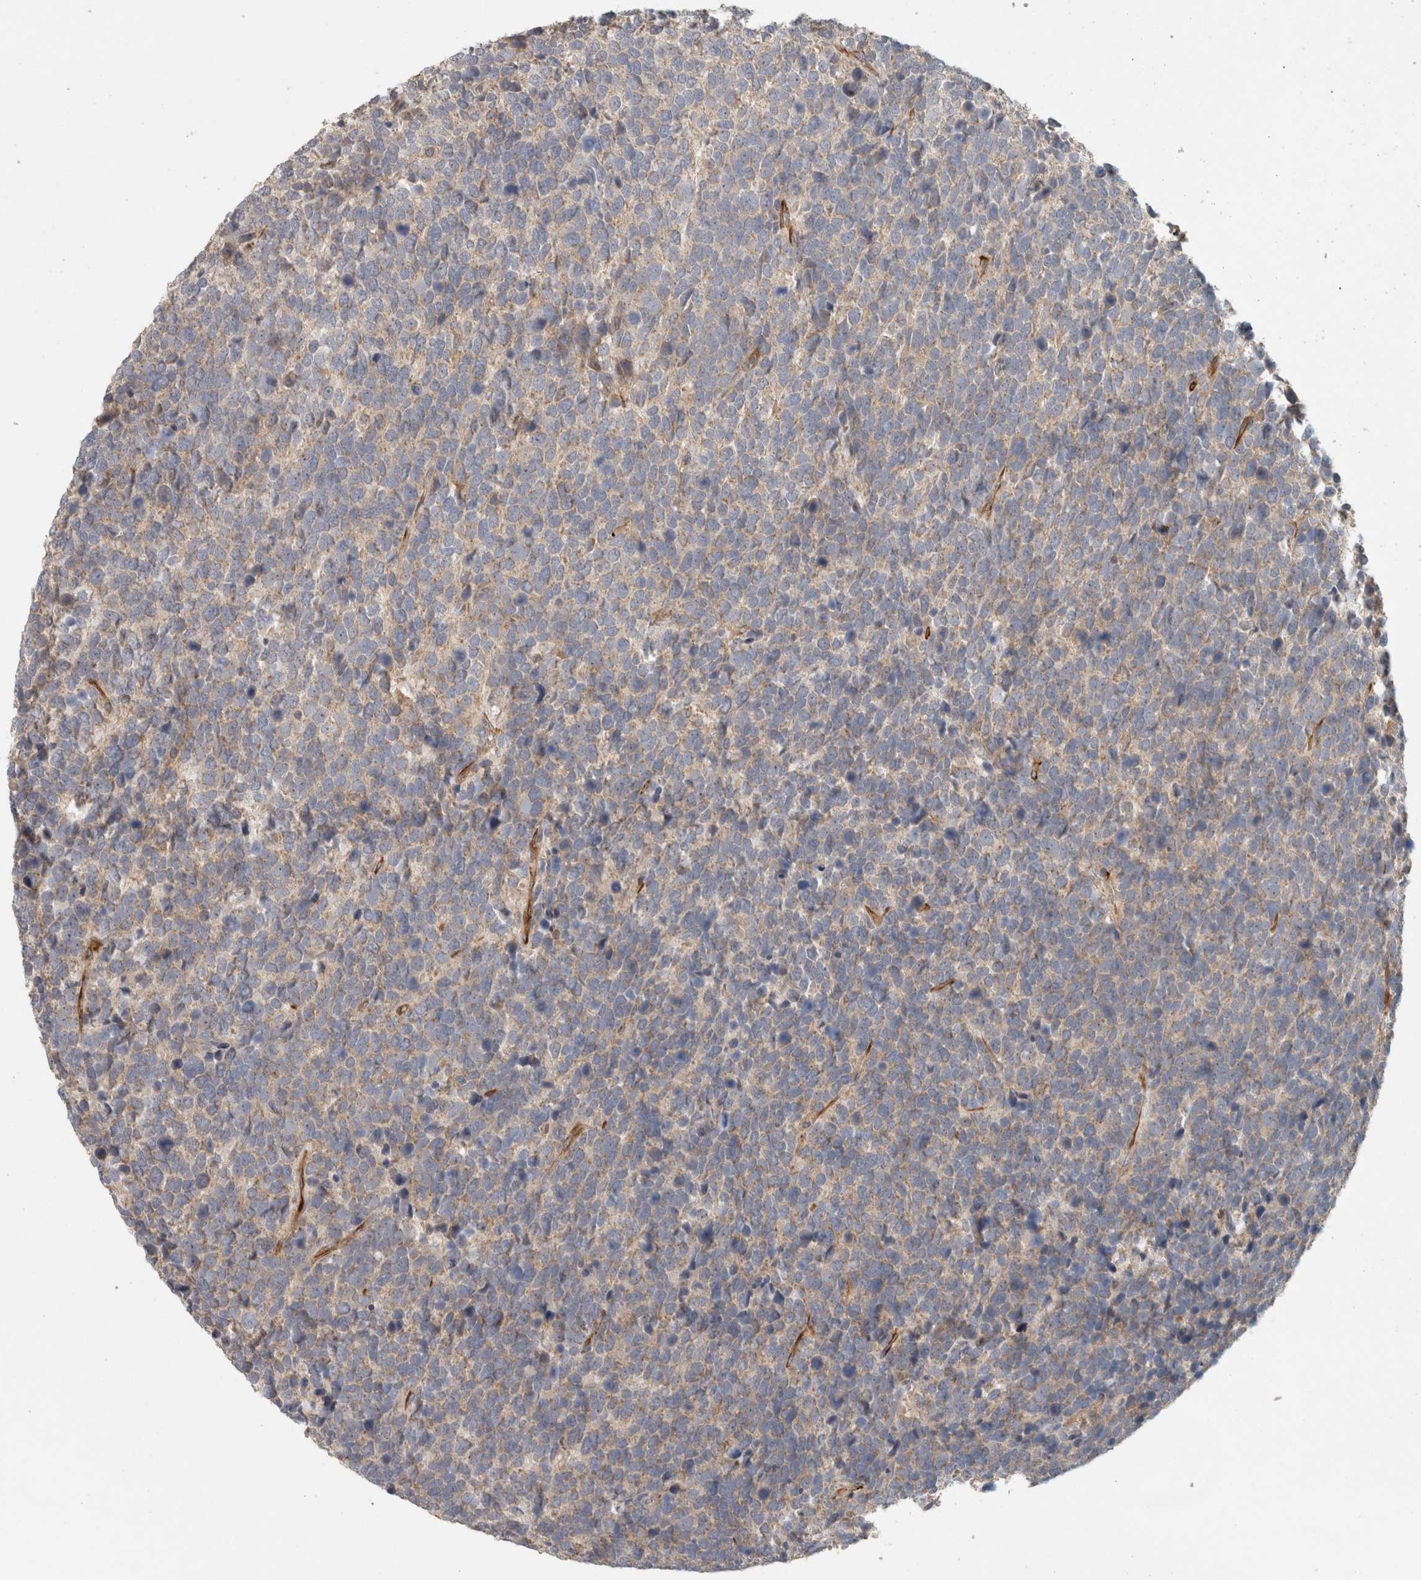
{"staining": {"intensity": "weak", "quantity": "<25%", "location": "cytoplasmic/membranous"}, "tissue": "urothelial cancer", "cell_type": "Tumor cells", "image_type": "cancer", "snomed": [{"axis": "morphology", "description": "Urothelial carcinoma, High grade"}, {"axis": "topography", "description": "Urinary bladder"}], "caption": "This micrograph is of urothelial cancer stained with immunohistochemistry (IHC) to label a protein in brown with the nuclei are counter-stained blue. There is no staining in tumor cells. (DAB (3,3'-diaminobenzidine) immunohistochemistry (IHC), high magnification).", "gene": "SIPA1L2", "patient": {"sex": "female", "age": 82}}